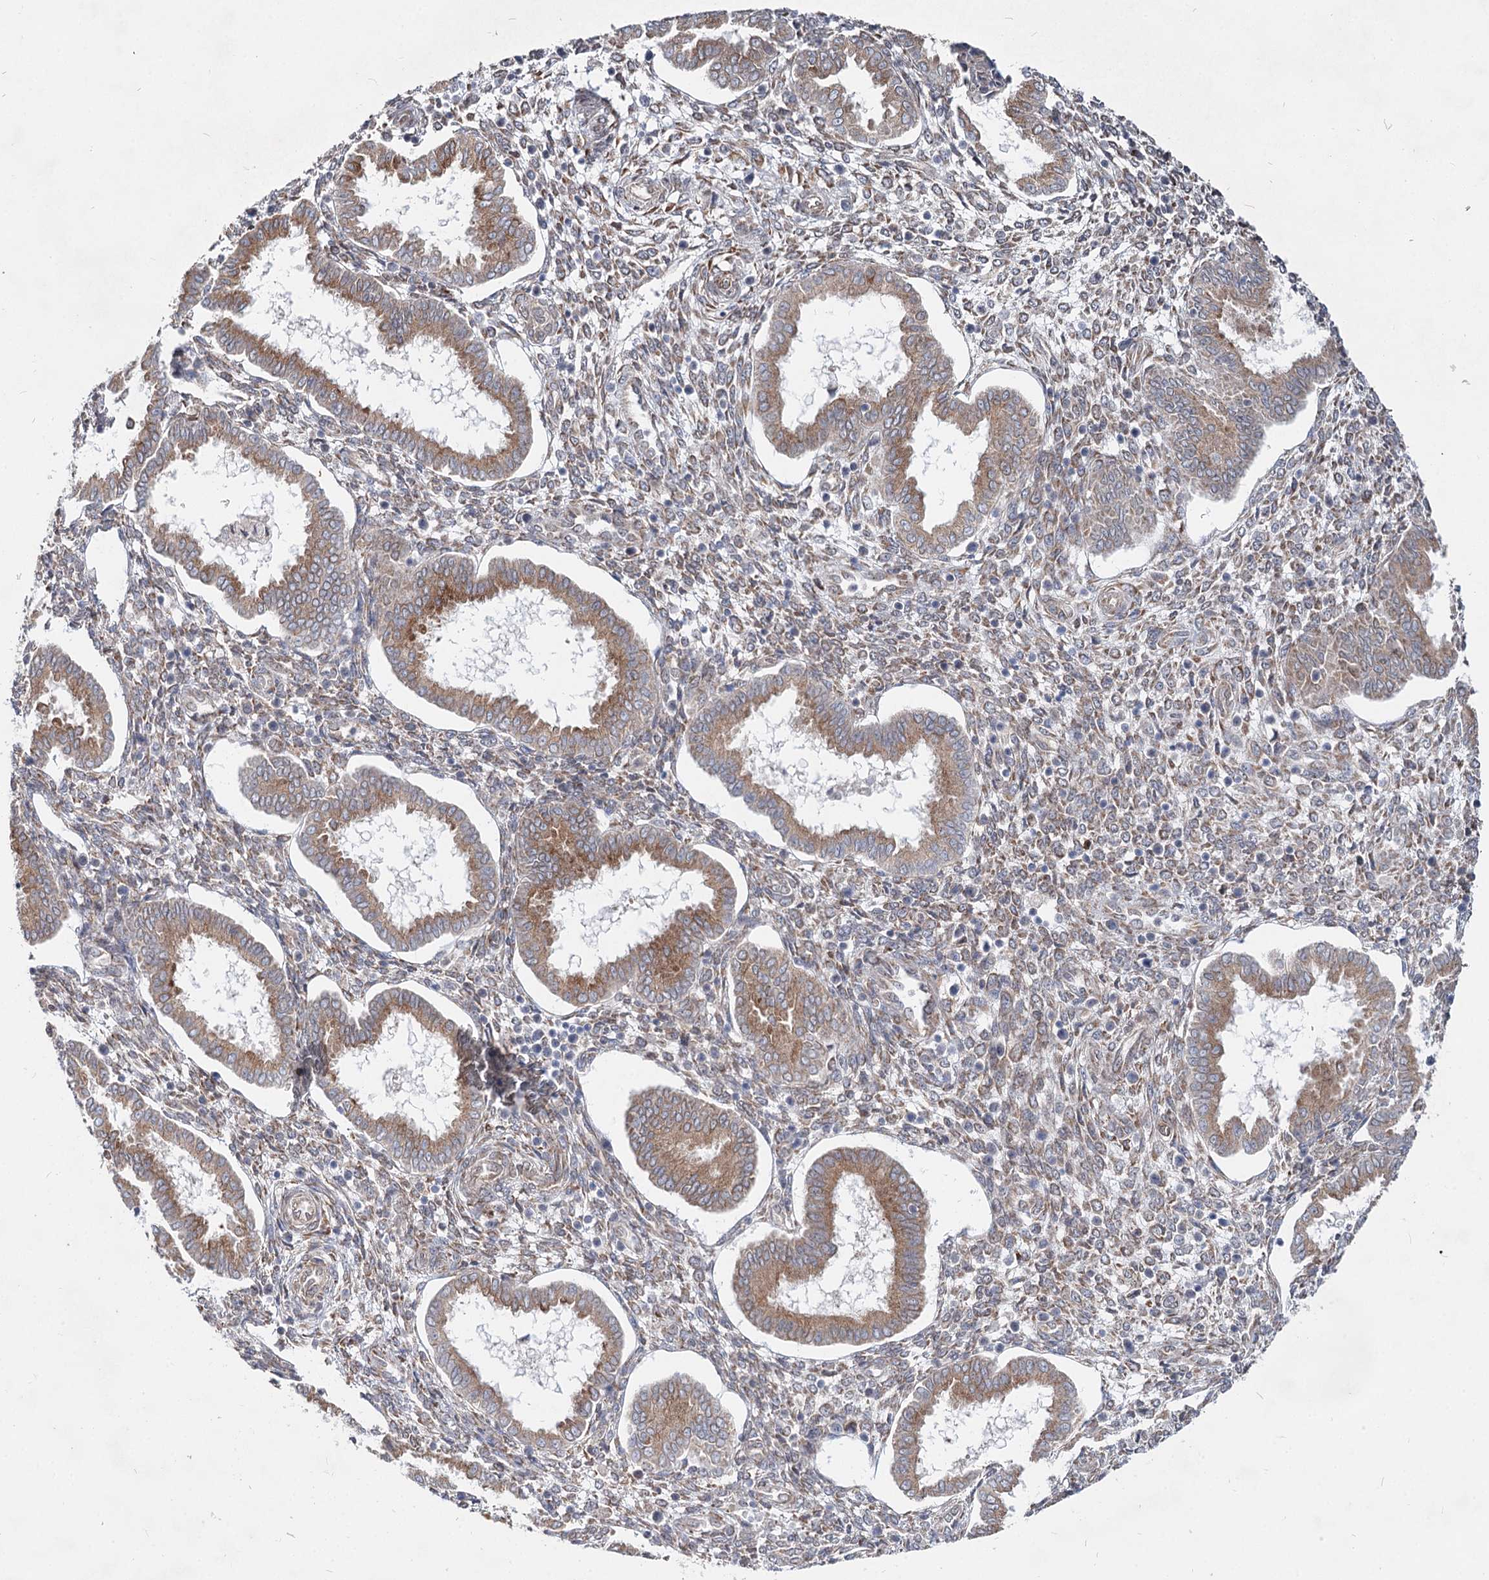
{"staining": {"intensity": "weak", "quantity": "<25%", "location": "cytoplasmic/membranous"}, "tissue": "endometrium", "cell_type": "Cells in endometrial stroma", "image_type": "normal", "snomed": [{"axis": "morphology", "description": "Normal tissue, NOS"}, {"axis": "topography", "description": "Endometrium"}], "caption": "Immunohistochemical staining of unremarkable human endometrium reveals no significant expression in cells in endometrial stroma. Brightfield microscopy of IHC stained with DAB (brown) and hematoxylin (blue), captured at high magnification.", "gene": "SPART", "patient": {"sex": "female", "age": 24}}